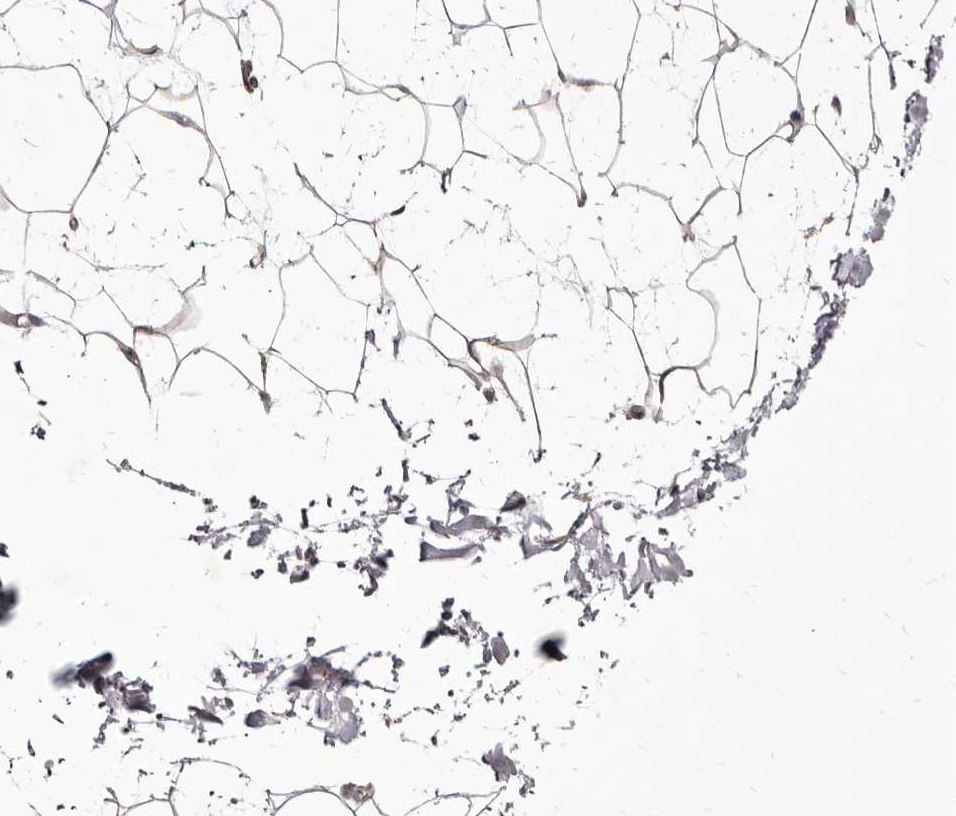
{"staining": {"intensity": "negative", "quantity": "none", "location": "none"}, "tissue": "adipose tissue", "cell_type": "Adipocytes", "image_type": "normal", "snomed": [{"axis": "morphology", "description": "Normal tissue, NOS"}, {"axis": "topography", "description": "Soft tissue"}], "caption": "Human adipose tissue stained for a protein using immunohistochemistry (IHC) displays no positivity in adipocytes.", "gene": "FAS", "patient": {"sex": "male", "age": 72}}